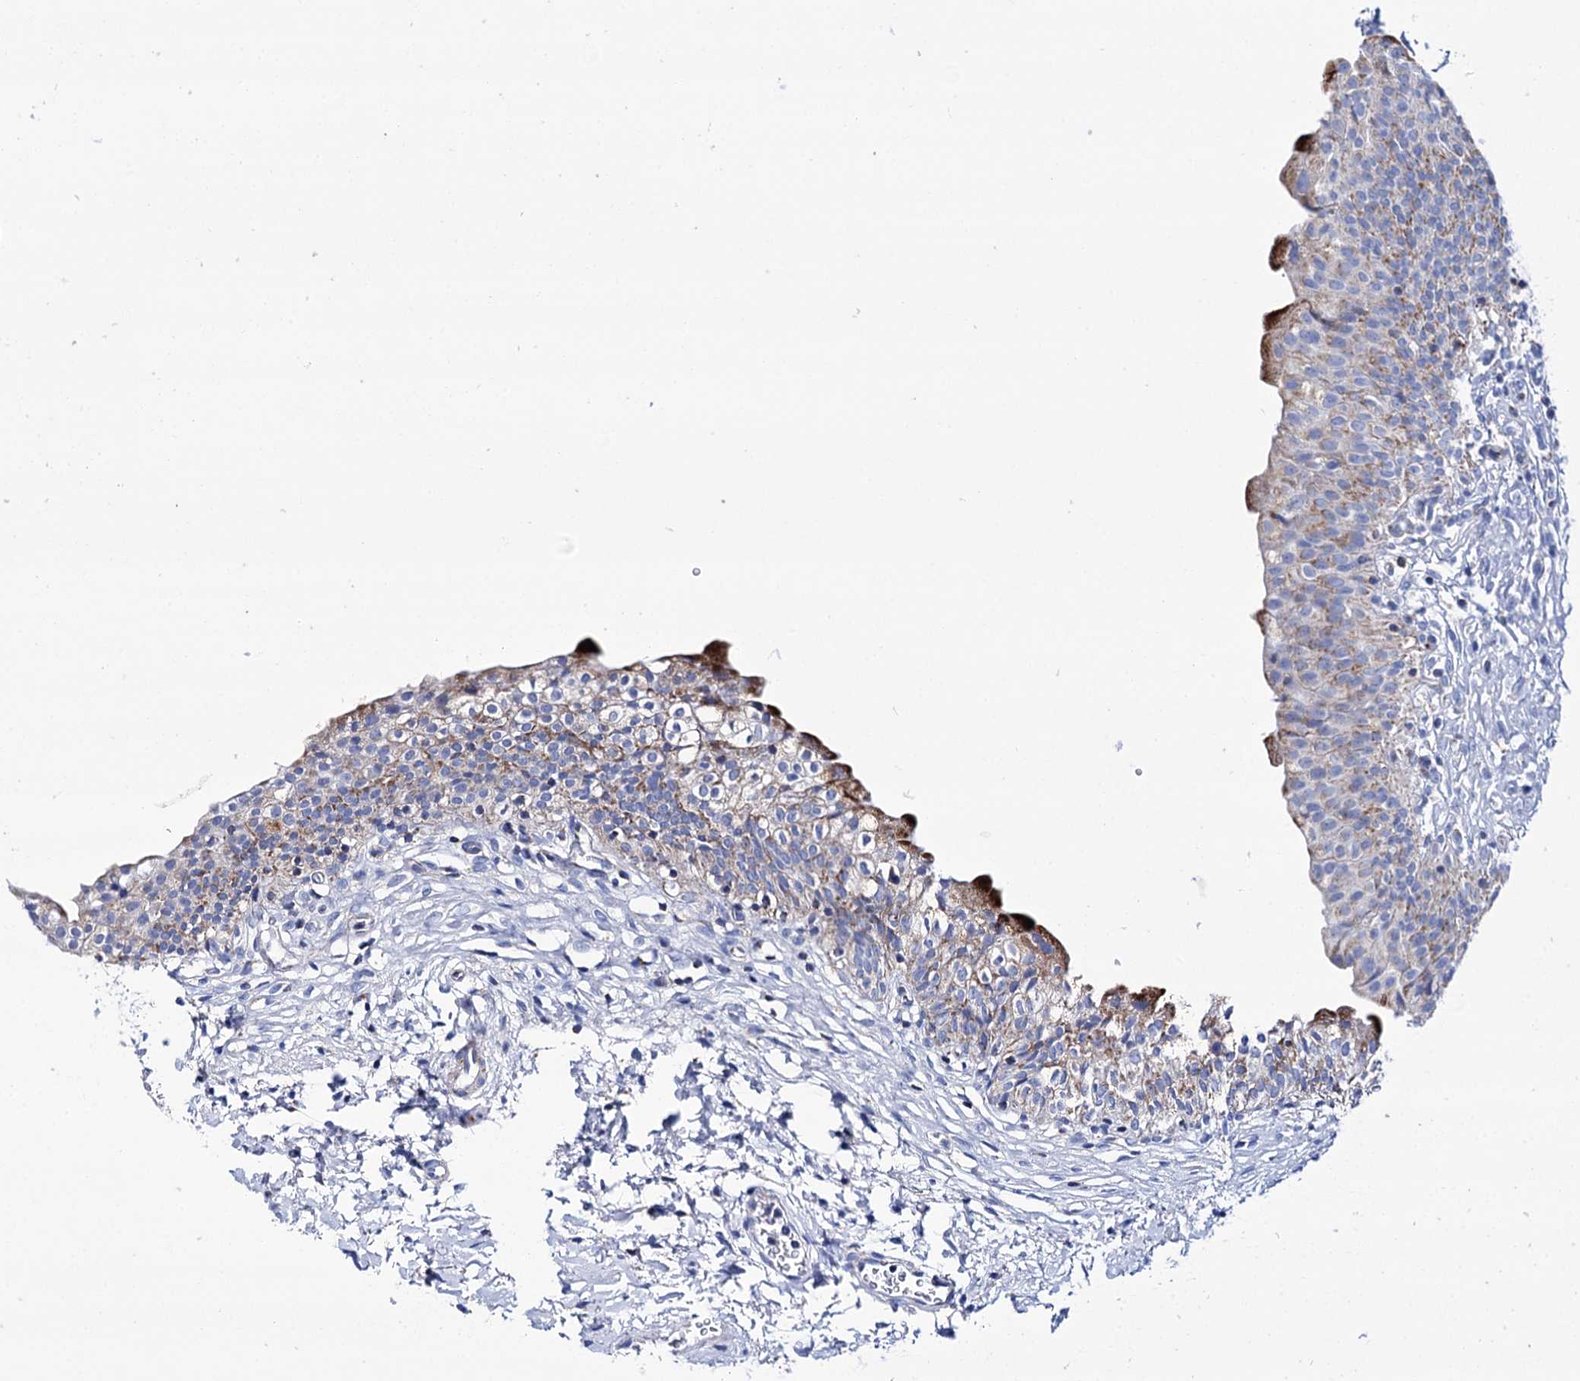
{"staining": {"intensity": "moderate", "quantity": ">75%", "location": "cytoplasmic/membranous"}, "tissue": "urinary bladder", "cell_type": "Urothelial cells", "image_type": "normal", "snomed": [{"axis": "morphology", "description": "Normal tissue, NOS"}, {"axis": "topography", "description": "Urinary bladder"}], "caption": "Immunohistochemistry (IHC) histopathology image of benign urinary bladder: human urinary bladder stained using IHC shows medium levels of moderate protein expression localized specifically in the cytoplasmic/membranous of urothelial cells, appearing as a cytoplasmic/membranous brown color.", "gene": "UBASH3B", "patient": {"sex": "male", "age": 55}}